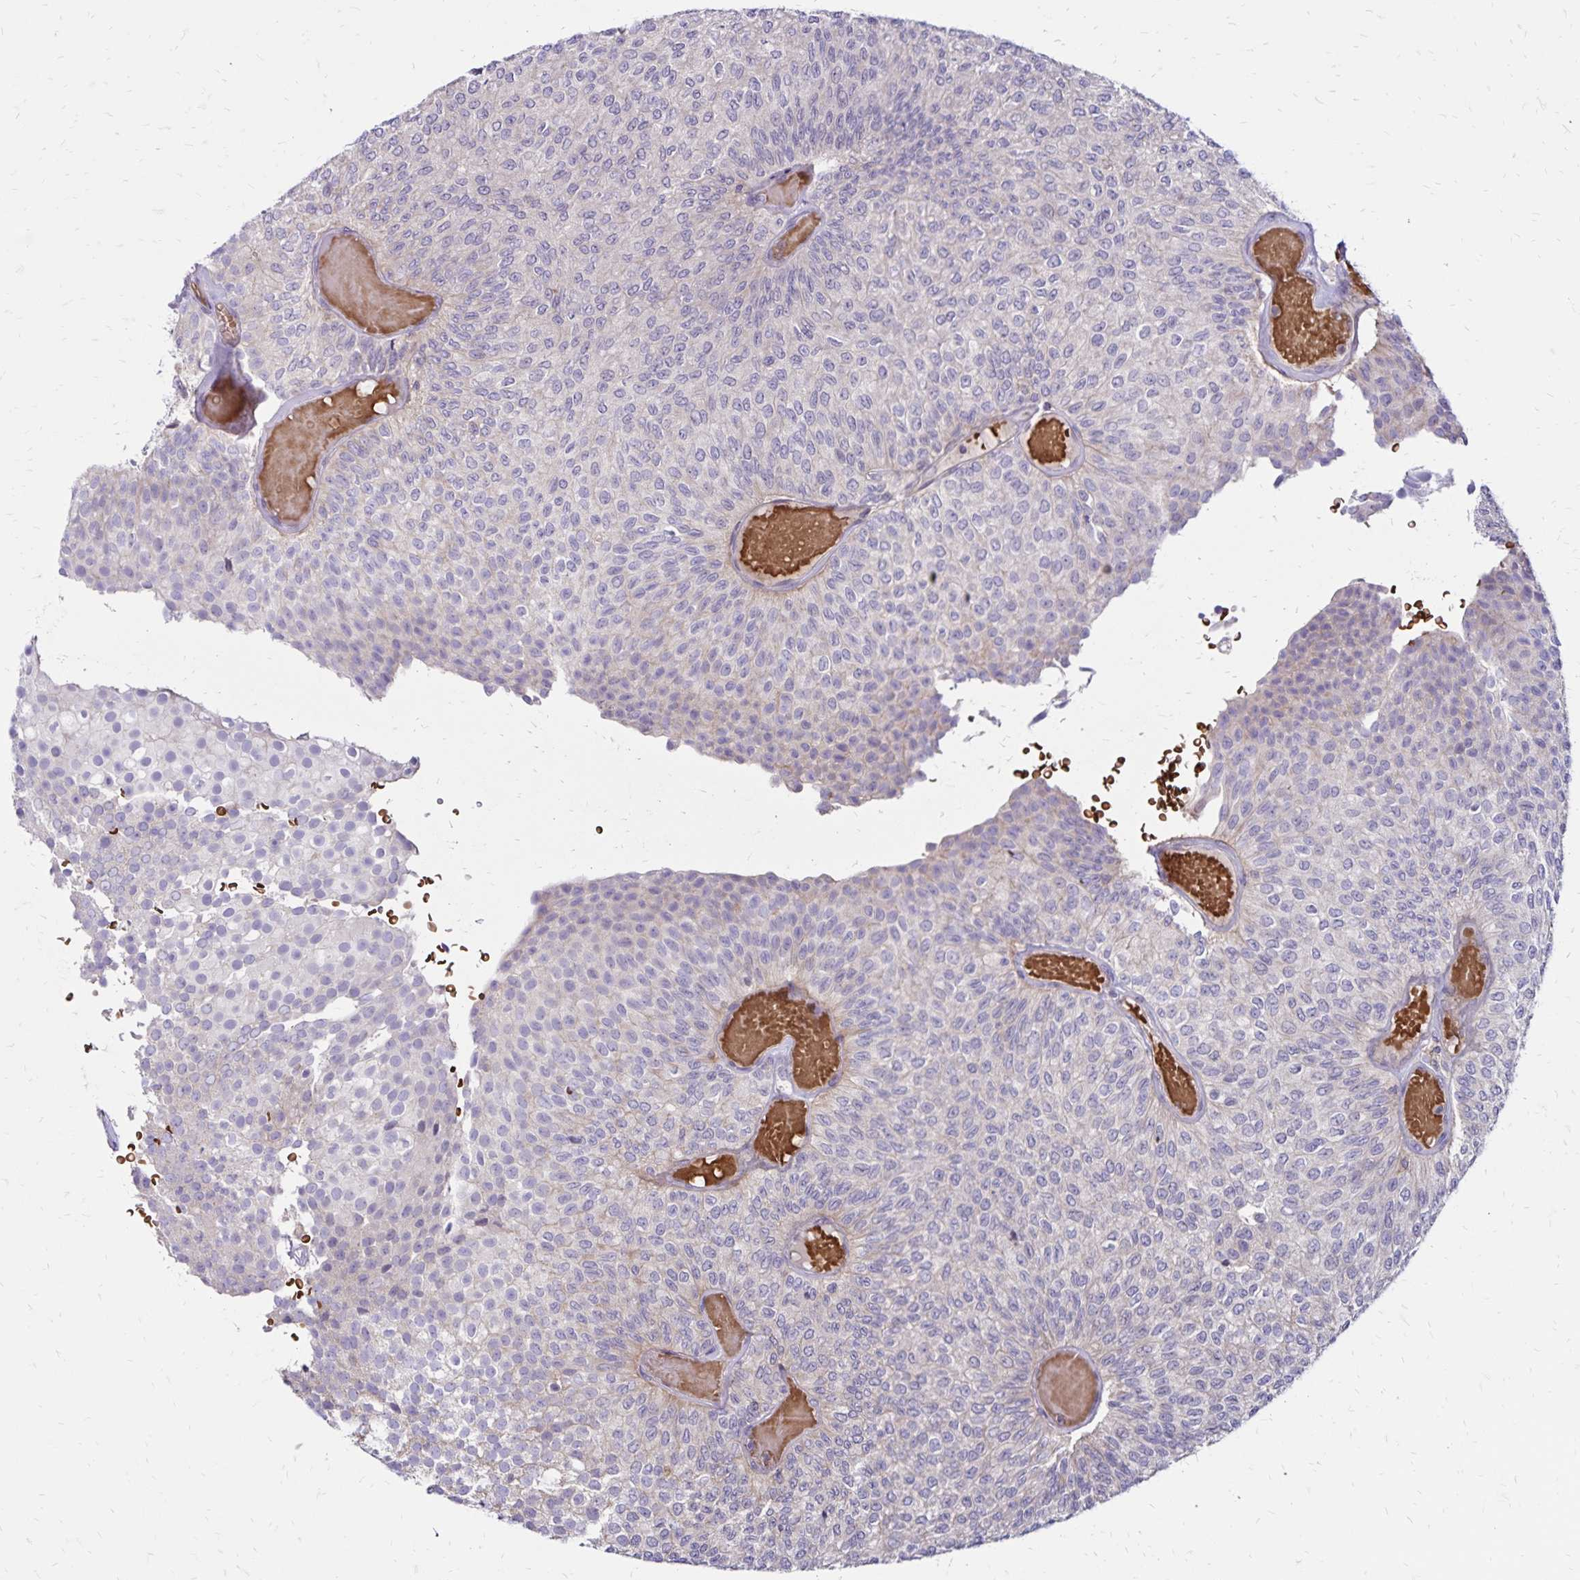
{"staining": {"intensity": "negative", "quantity": "none", "location": "none"}, "tissue": "urothelial cancer", "cell_type": "Tumor cells", "image_type": "cancer", "snomed": [{"axis": "morphology", "description": "Urothelial carcinoma, Low grade"}, {"axis": "topography", "description": "Urinary bladder"}], "caption": "DAB immunohistochemical staining of urothelial carcinoma (low-grade) reveals no significant positivity in tumor cells.", "gene": "FSD1", "patient": {"sex": "male", "age": 78}}